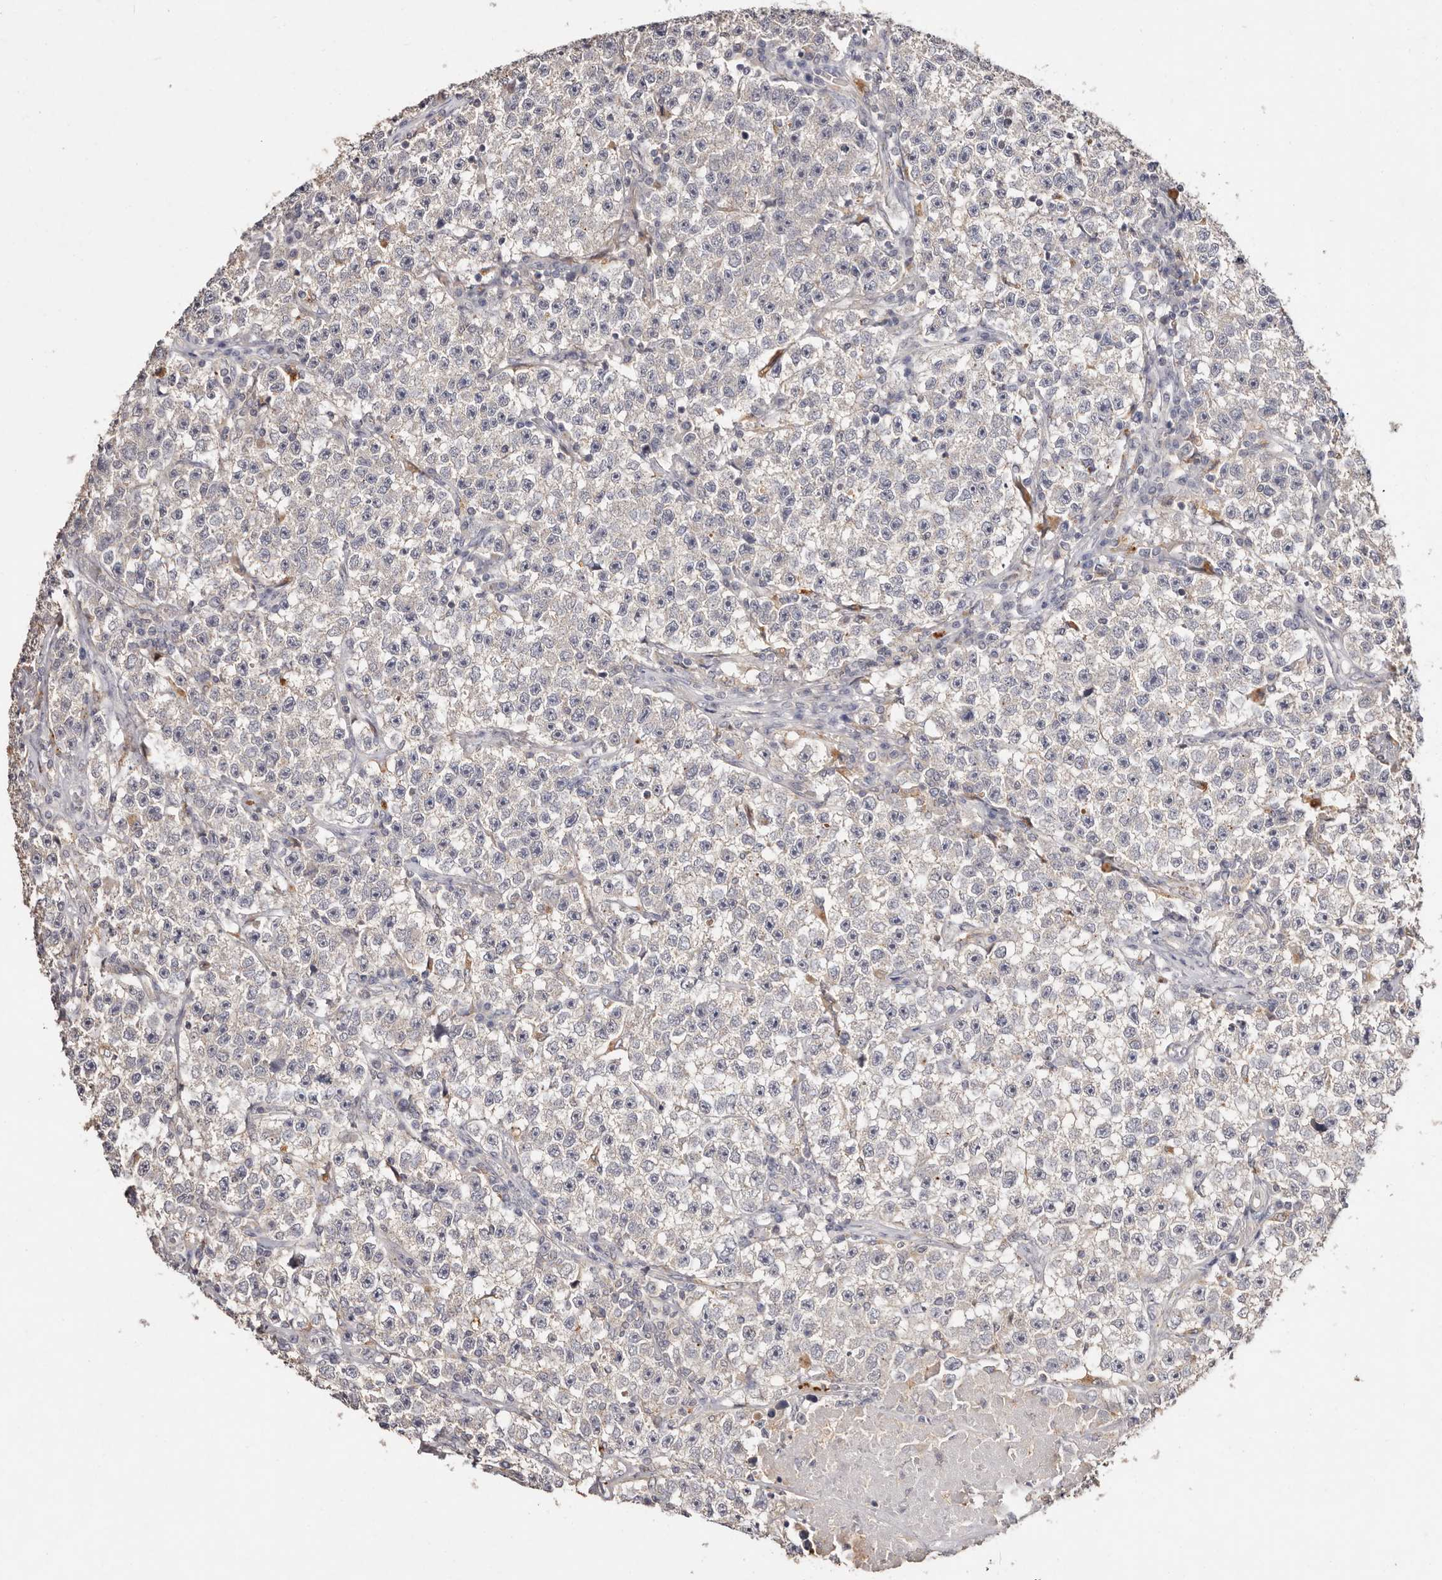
{"staining": {"intensity": "negative", "quantity": "none", "location": "none"}, "tissue": "testis cancer", "cell_type": "Tumor cells", "image_type": "cancer", "snomed": [{"axis": "morphology", "description": "Seminoma, NOS"}, {"axis": "topography", "description": "Testis"}], "caption": "Tumor cells are negative for brown protein staining in testis seminoma. The staining was performed using DAB to visualize the protein expression in brown, while the nuclei were stained in blue with hematoxylin (Magnification: 20x).", "gene": "THBS3", "patient": {"sex": "male", "age": 22}}